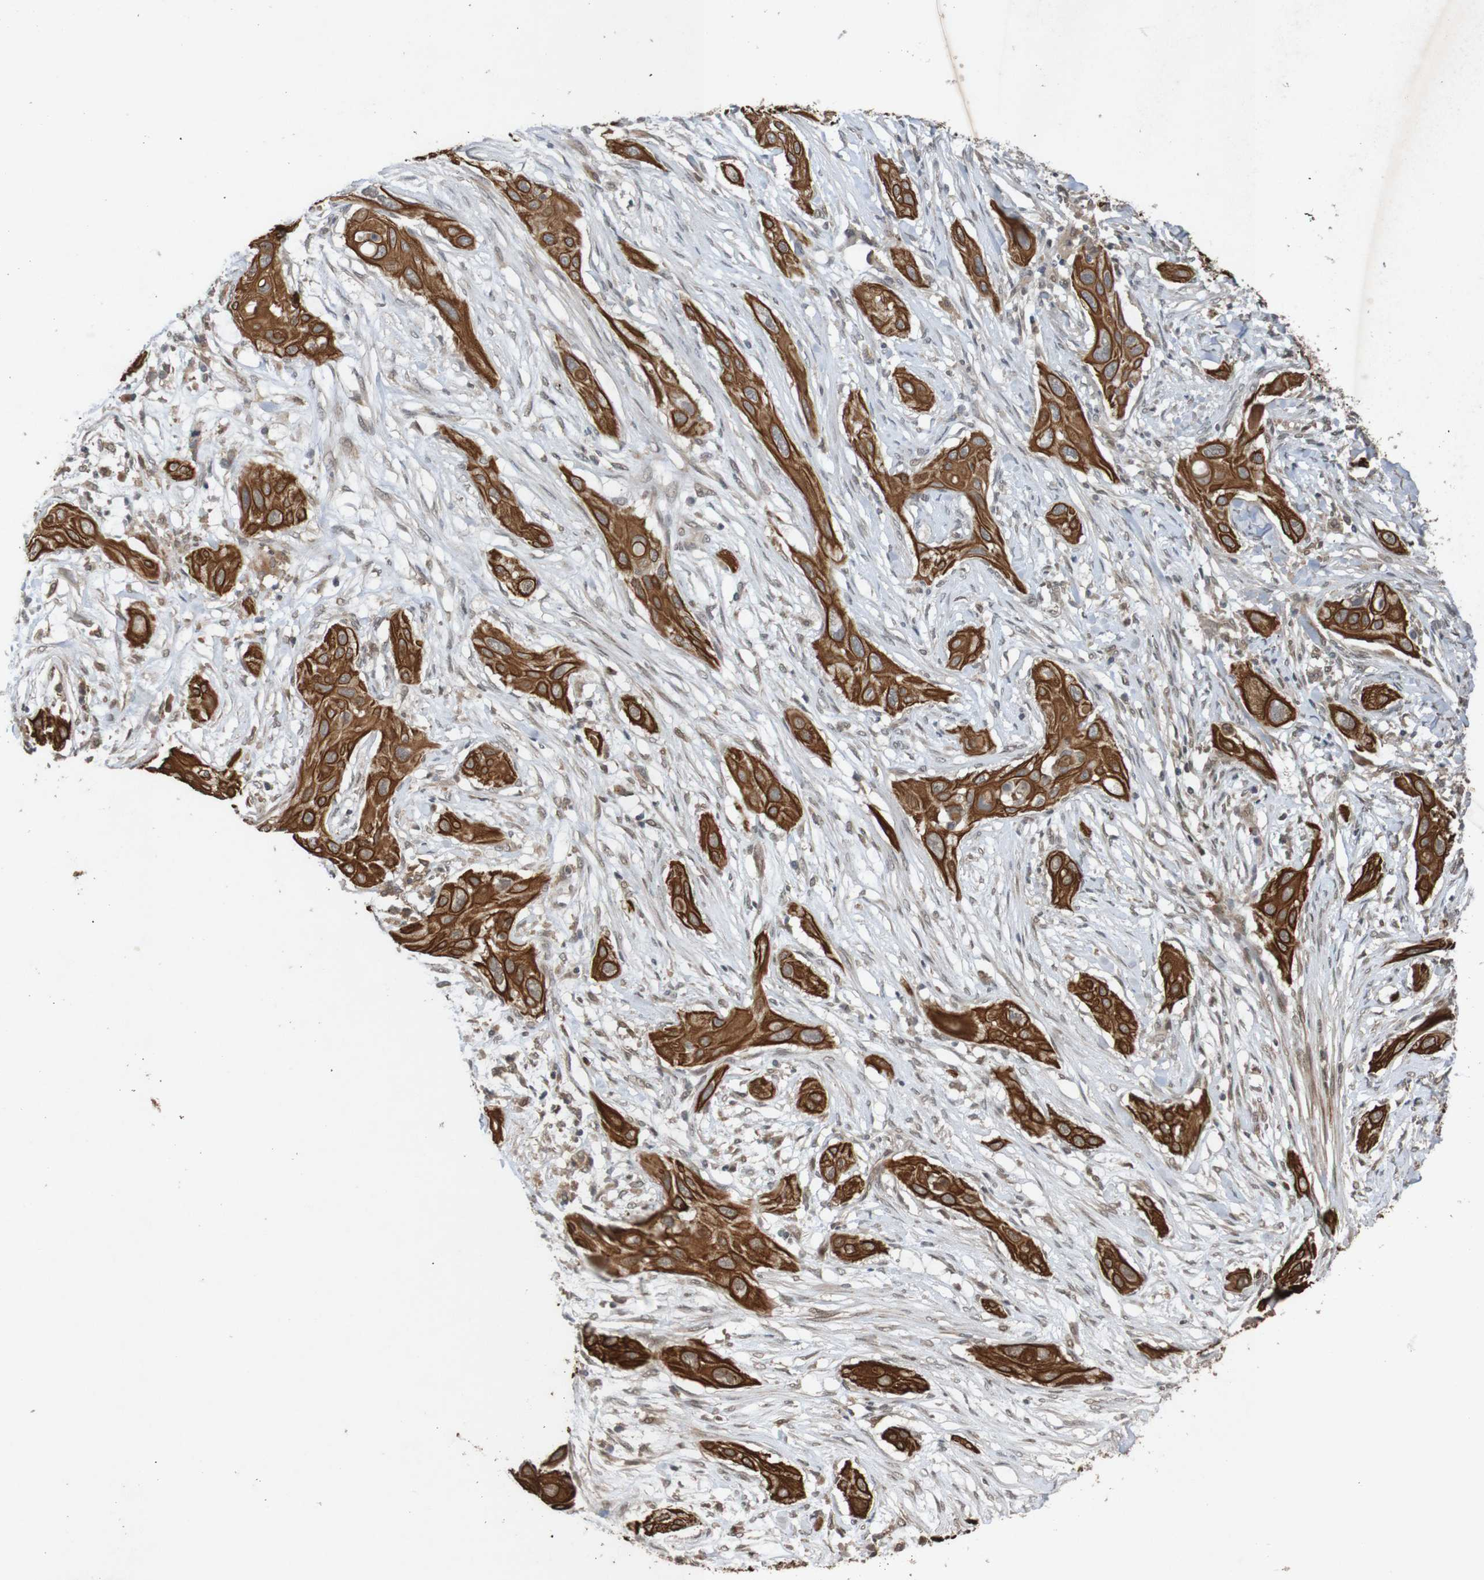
{"staining": {"intensity": "strong", "quantity": ">75%", "location": "cytoplasmic/membranous"}, "tissue": "lung cancer", "cell_type": "Tumor cells", "image_type": "cancer", "snomed": [{"axis": "morphology", "description": "Squamous cell carcinoma, NOS"}, {"axis": "topography", "description": "Lung"}], "caption": "Tumor cells display high levels of strong cytoplasmic/membranous expression in approximately >75% of cells in lung squamous cell carcinoma. The protein of interest is stained brown, and the nuclei are stained in blue (DAB IHC with brightfield microscopy, high magnification).", "gene": "ARHGEF11", "patient": {"sex": "female", "age": 47}}